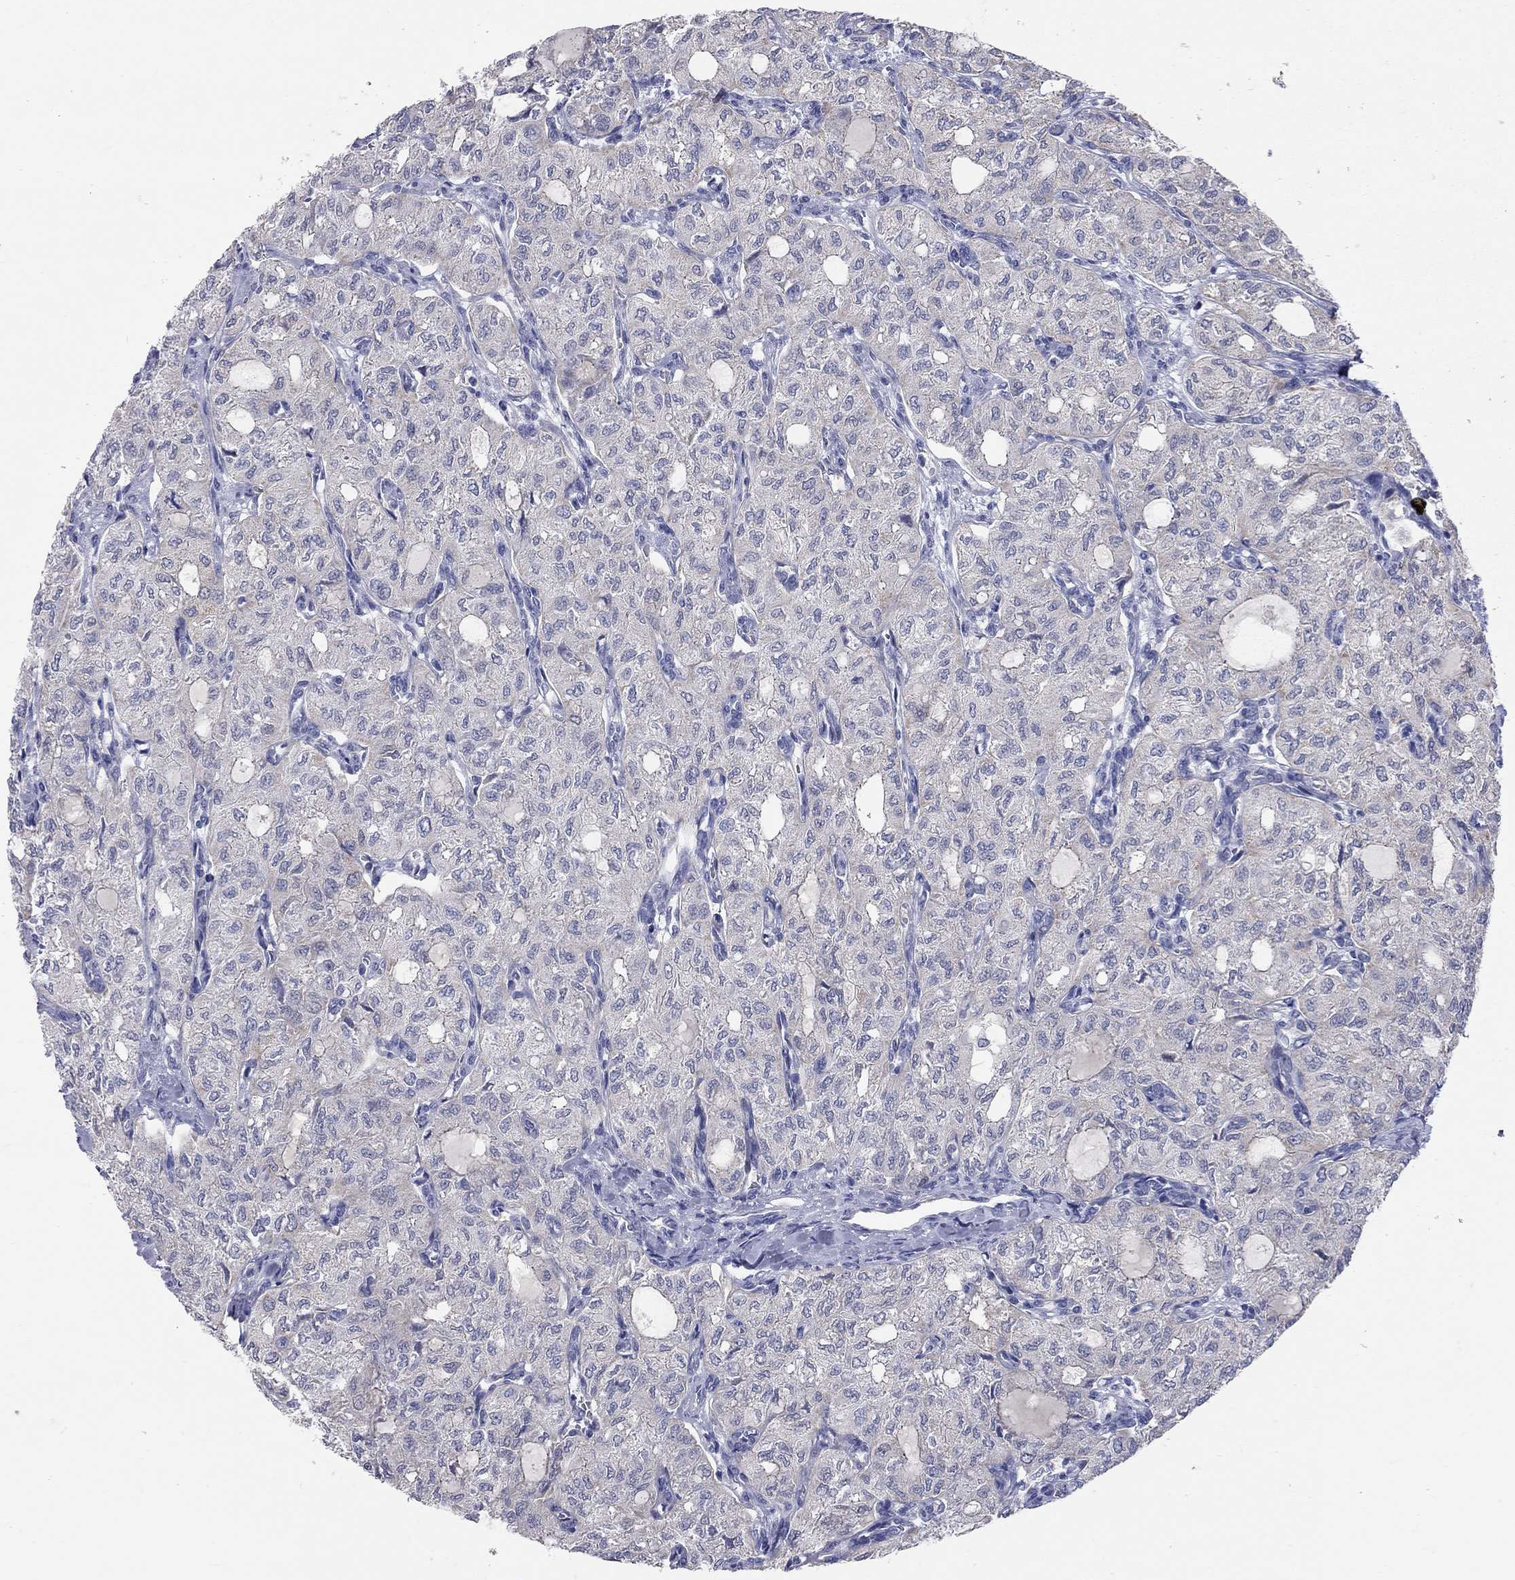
{"staining": {"intensity": "negative", "quantity": "none", "location": "none"}, "tissue": "thyroid cancer", "cell_type": "Tumor cells", "image_type": "cancer", "snomed": [{"axis": "morphology", "description": "Follicular adenoma carcinoma, NOS"}, {"axis": "topography", "description": "Thyroid gland"}], "caption": "There is no significant staining in tumor cells of thyroid cancer.", "gene": "CFAP161", "patient": {"sex": "male", "age": 75}}